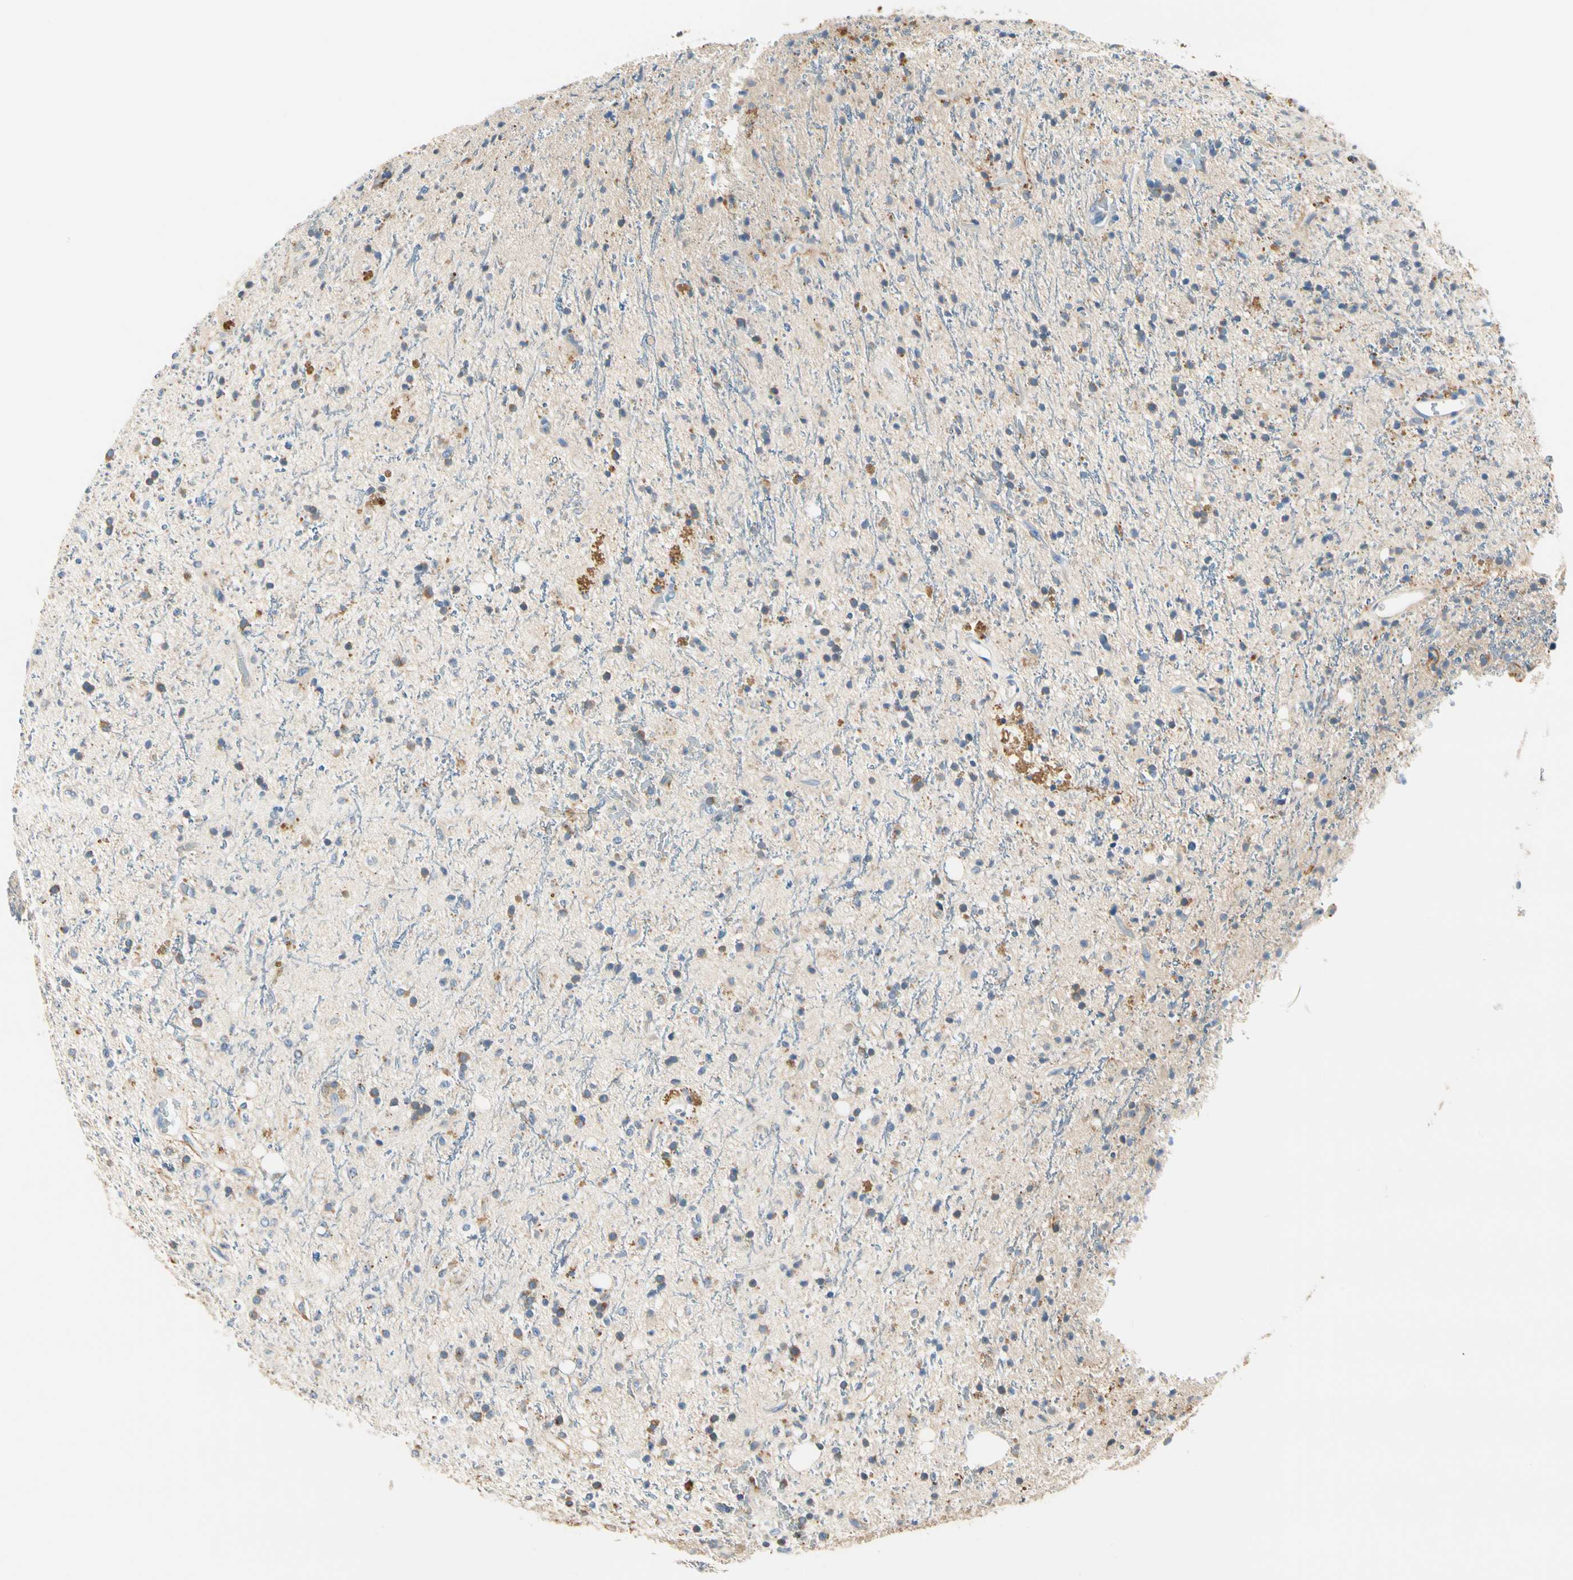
{"staining": {"intensity": "moderate", "quantity": "<25%", "location": "cytoplasmic/membranous"}, "tissue": "glioma", "cell_type": "Tumor cells", "image_type": "cancer", "snomed": [{"axis": "morphology", "description": "Glioma, malignant, High grade"}, {"axis": "topography", "description": "Brain"}], "caption": "Immunohistochemical staining of high-grade glioma (malignant) displays low levels of moderate cytoplasmic/membranous protein staining in about <25% of tumor cells. The staining was performed using DAB, with brown indicating positive protein expression. Nuclei are stained blue with hematoxylin.", "gene": "TGFBR3", "patient": {"sex": "male", "age": 47}}